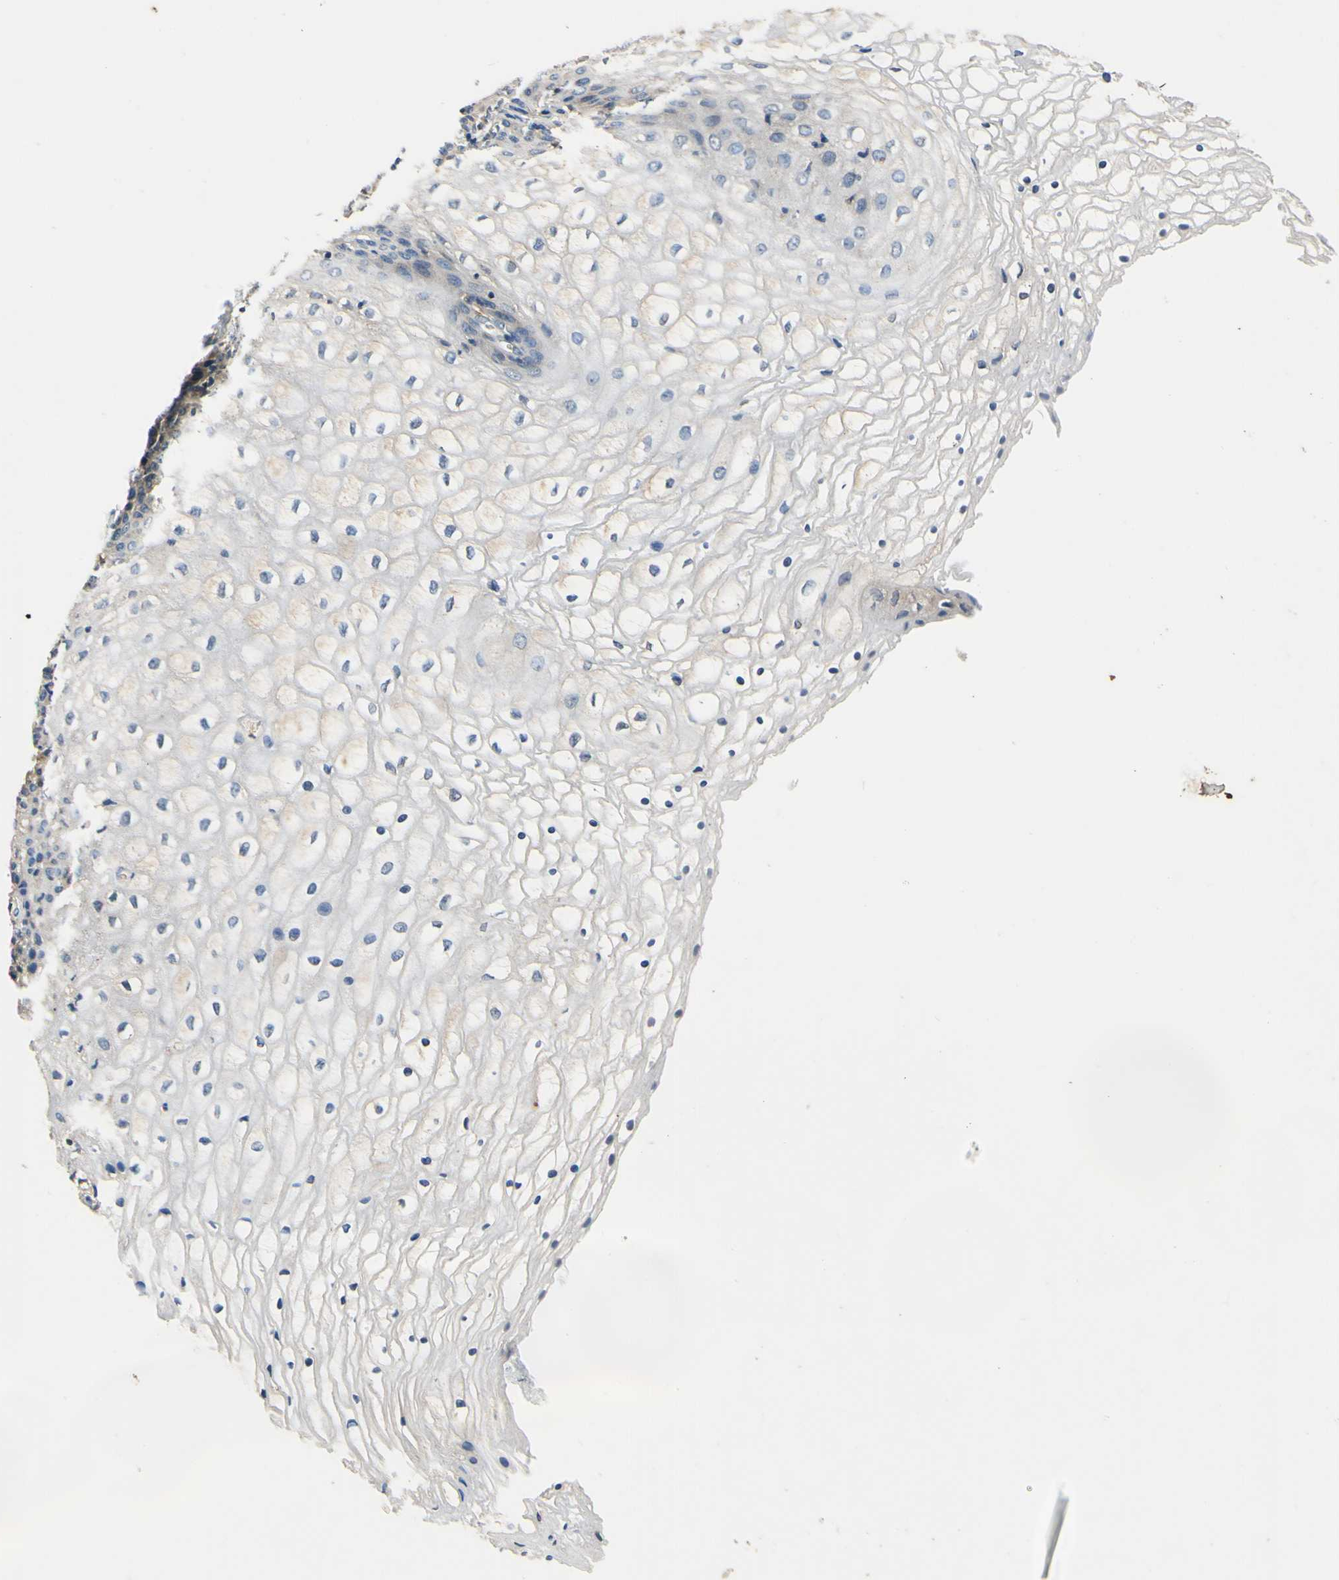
{"staining": {"intensity": "negative", "quantity": "none", "location": "none"}, "tissue": "vagina", "cell_type": "Squamous epithelial cells", "image_type": "normal", "snomed": [{"axis": "morphology", "description": "Normal tissue, NOS"}, {"axis": "topography", "description": "Vagina"}], "caption": "IHC photomicrograph of unremarkable vagina stained for a protein (brown), which shows no expression in squamous epithelial cells.", "gene": "PLA2G4A", "patient": {"sex": "female", "age": 34}}